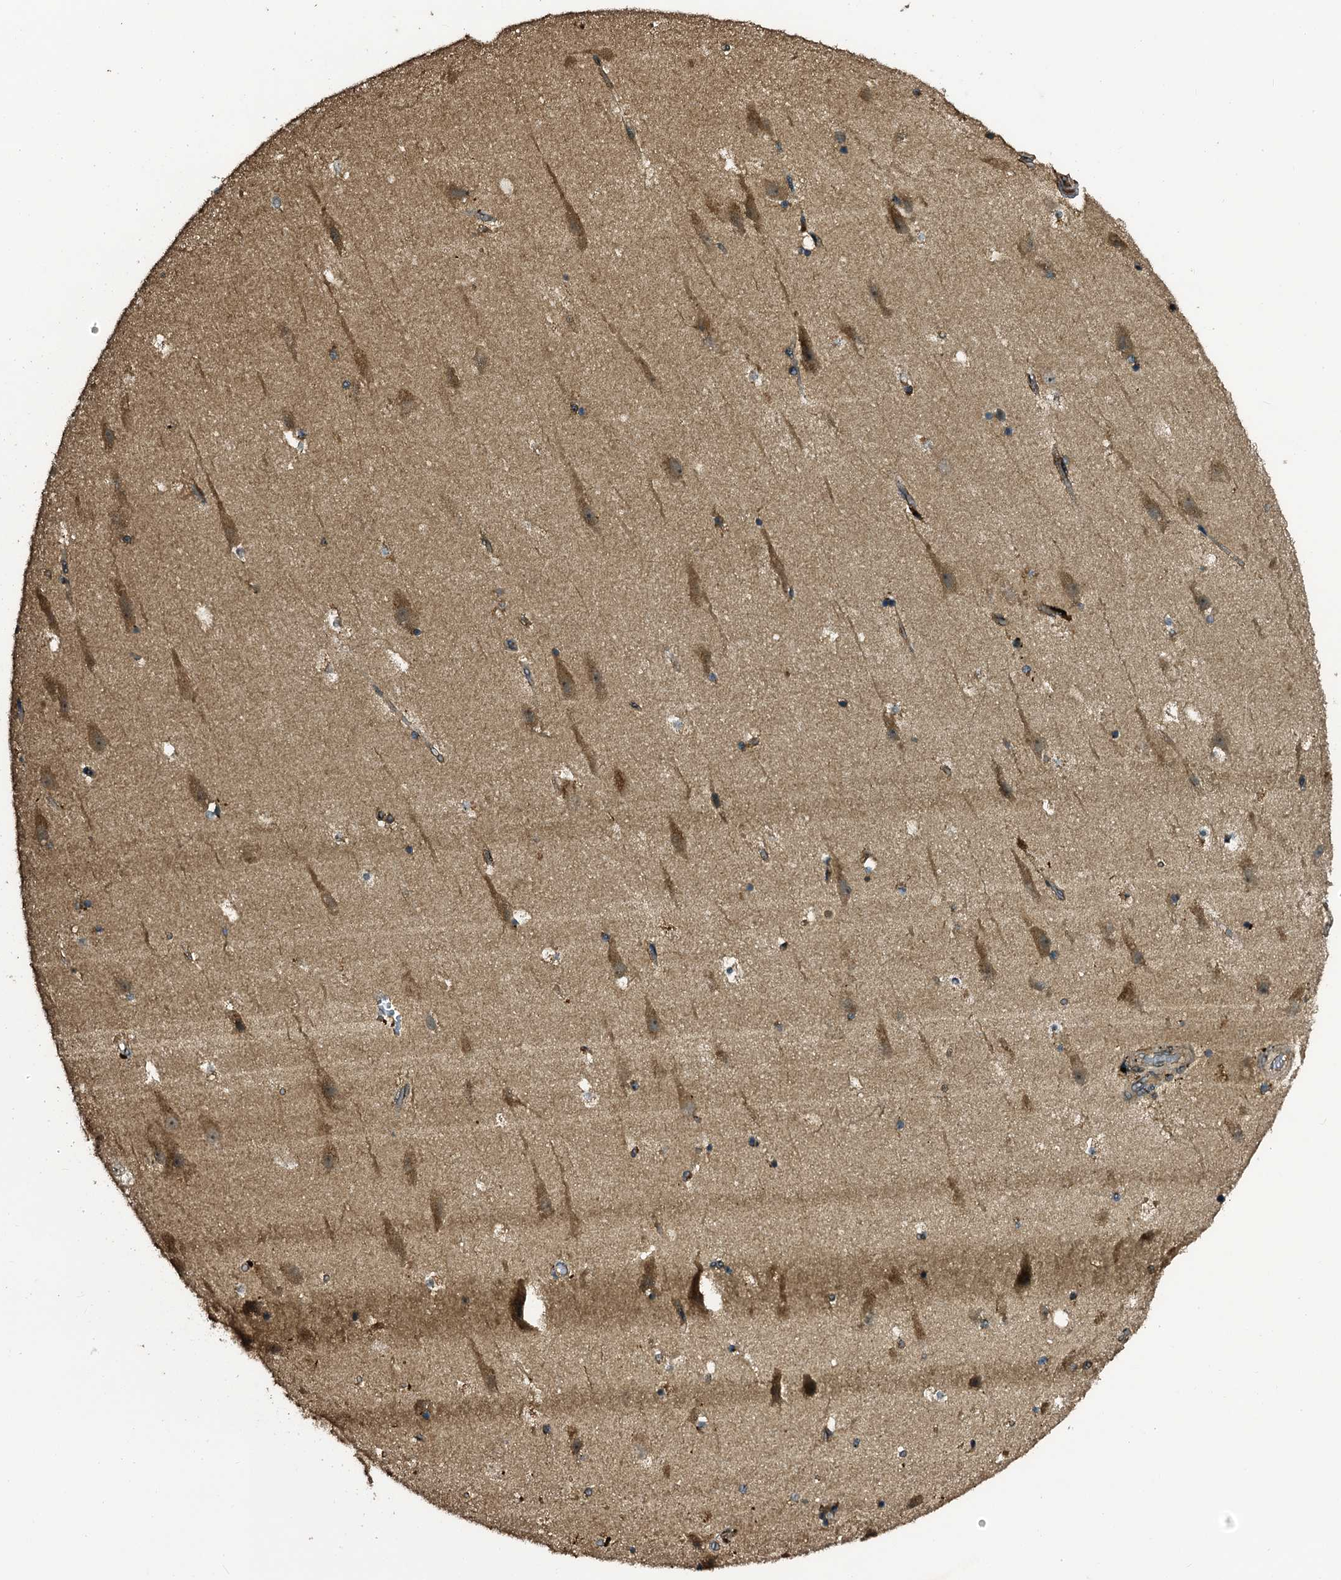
{"staining": {"intensity": "weak", "quantity": "<25%", "location": "cytoplasmic/membranous"}, "tissue": "hippocampus", "cell_type": "Glial cells", "image_type": "normal", "snomed": [{"axis": "morphology", "description": "Normal tissue, NOS"}, {"axis": "topography", "description": "Hippocampus"}], "caption": "Immunohistochemical staining of normal hippocampus reveals no significant staining in glial cells. (Immunohistochemistry (ihc), brightfield microscopy, high magnification).", "gene": "TPGS2", "patient": {"sex": "female", "age": 52}}